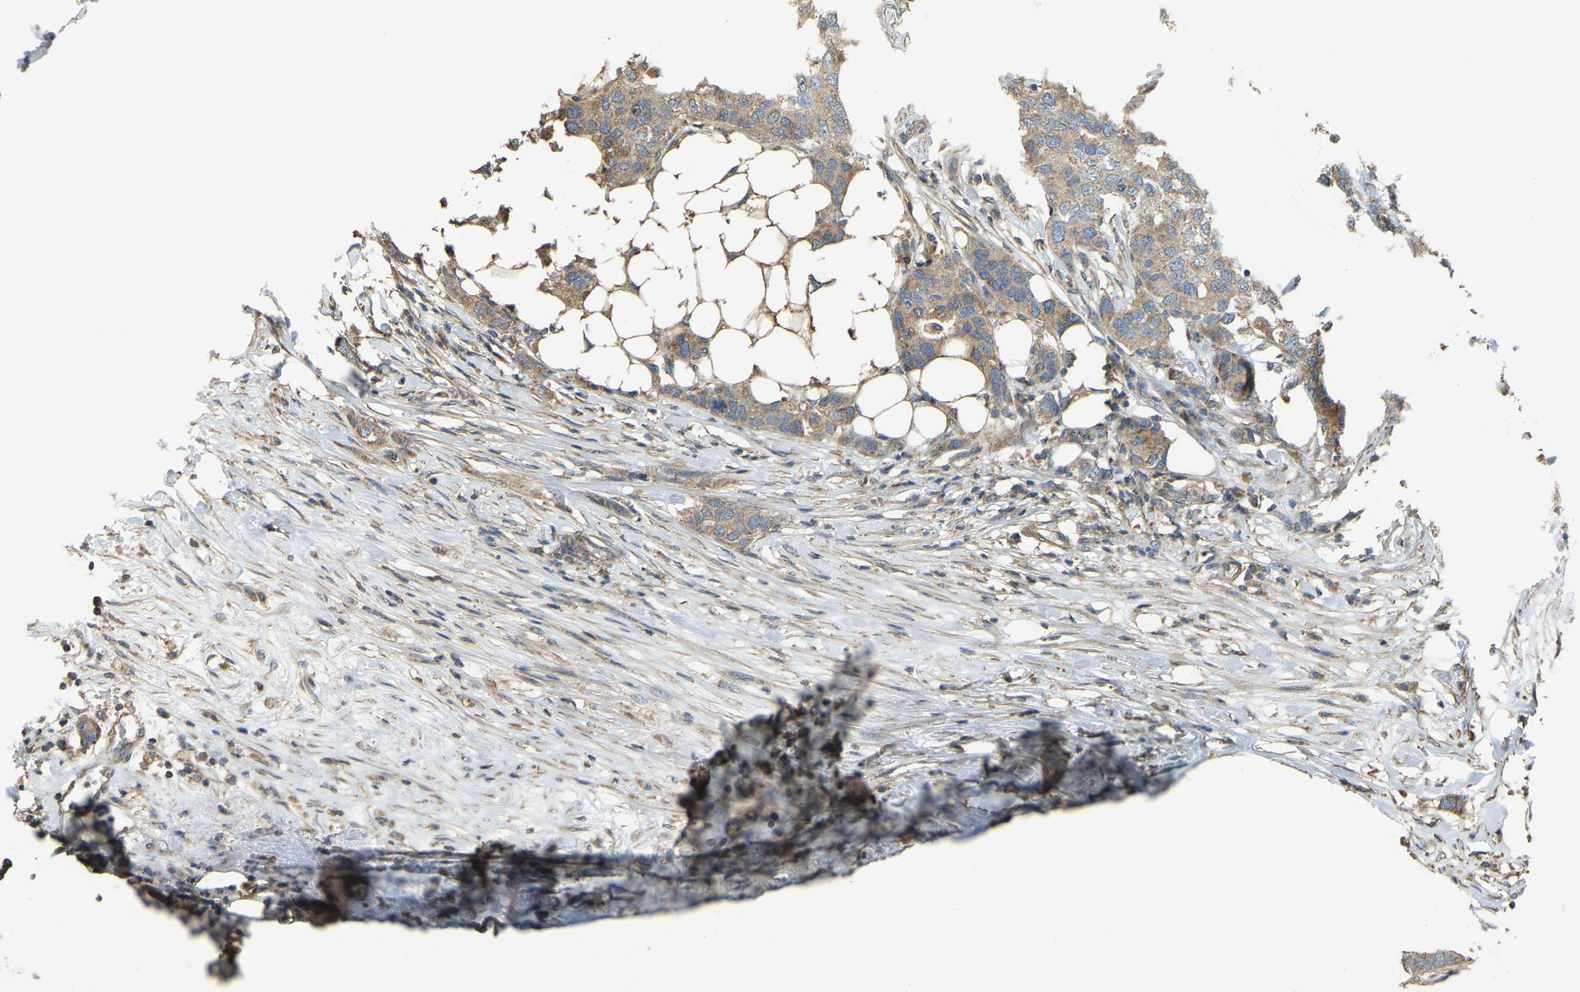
{"staining": {"intensity": "moderate", "quantity": ">75%", "location": "cytoplasmic/membranous"}, "tissue": "breast cancer", "cell_type": "Tumor cells", "image_type": "cancer", "snomed": [{"axis": "morphology", "description": "Duct carcinoma"}, {"axis": "topography", "description": "Breast"}], "caption": "Immunohistochemical staining of breast cancer exhibits moderate cytoplasmic/membranous protein expression in approximately >75% of tumor cells.", "gene": "GNG2", "patient": {"sex": "female", "age": 50}}